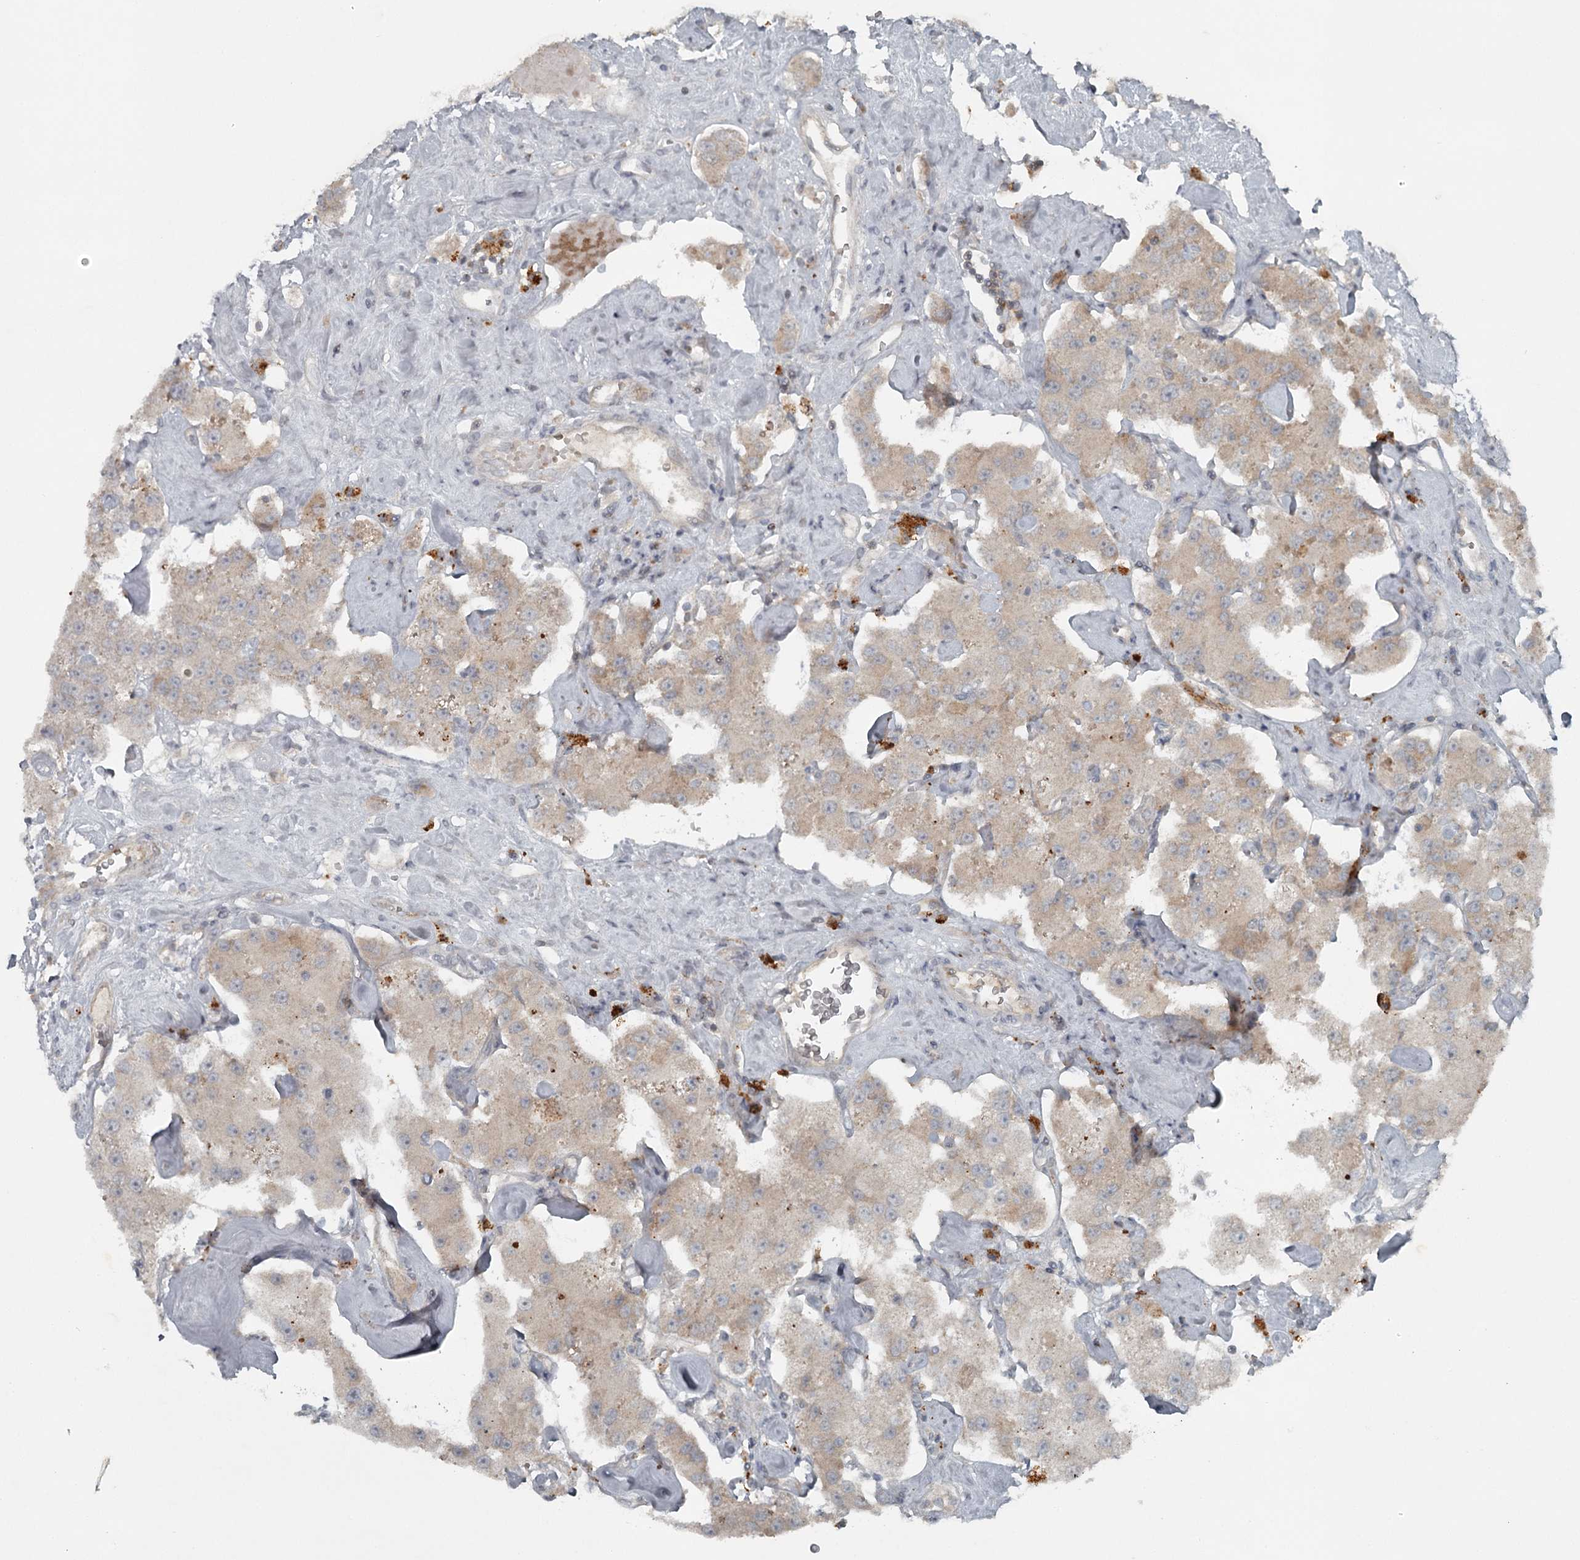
{"staining": {"intensity": "moderate", "quantity": "25%-75%", "location": "cytoplasmic/membranous"}, "tissue": "carcinoid", "cell_type": "Tumor cells", "image_type": "cancer", "snomed": [{"axis": "morphology", "description": "Carcinoid, malignant, NOS"}, {"axis": "topography", "description": "Pancreas"}], "caption": "Tumor cells show medium levels of moderate cytoplasmic/membranous staining in about 25%-75% of cells in carcinoid.", "gene": "SLC39A8", "patient": {"sex": "male", "age": 41}}